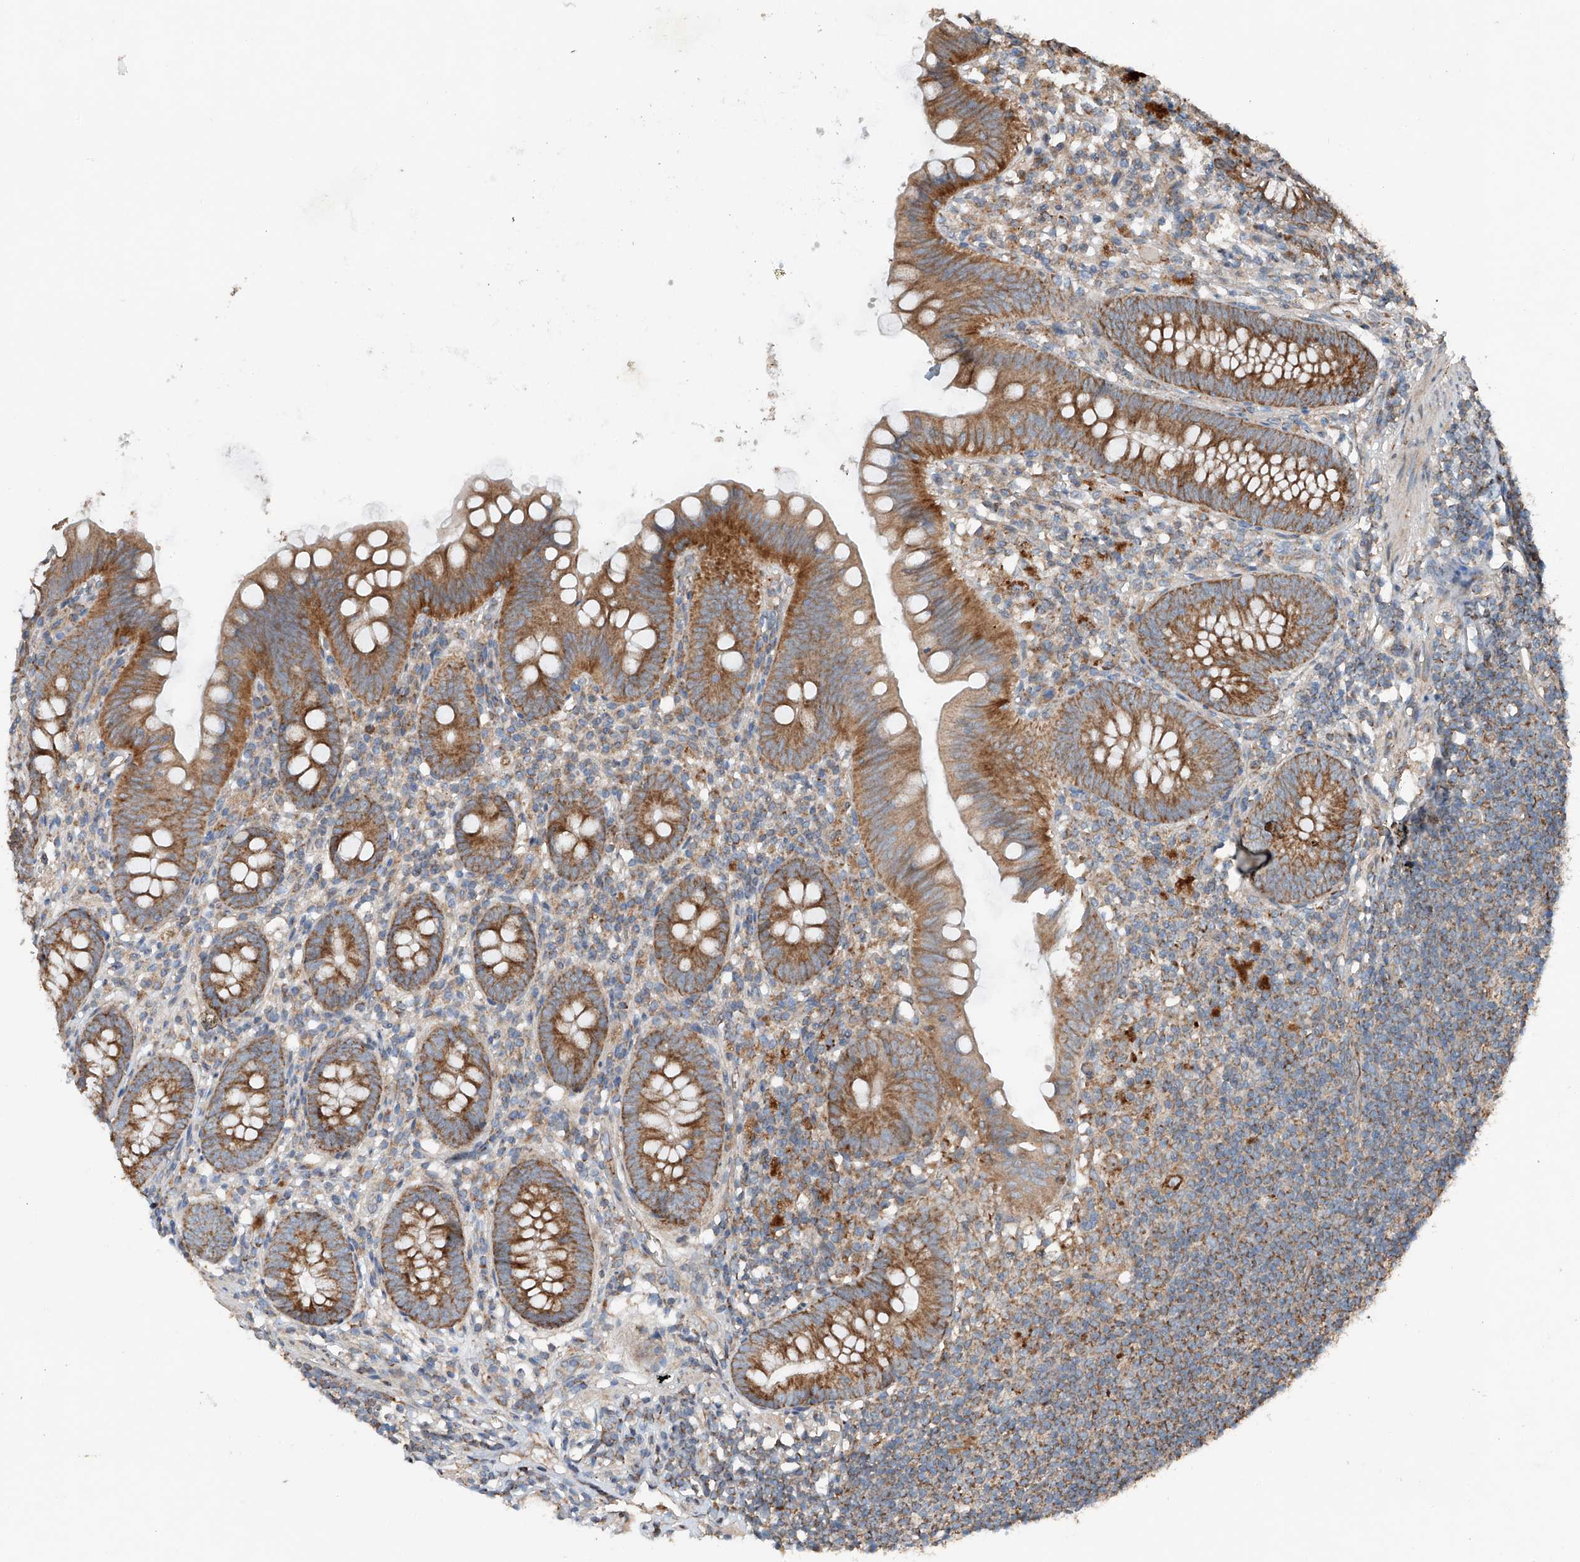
{"staining": {"intensity": "moderate", "quantity": ">75%", "location": "cytoplasmic/membranous"}, "tissue": "appendix", "cell_type": "Glandular cells", "image_type": "normal", "snomed": [{"axis": "morphology", "description": "Normal tissue, NOS"}, {"axis": "topography", "description": "Appendix"}], "caption": "Glandular cells display moderate cytoplasmic/membranous positivity in about >75% of cells in normal appendix. The staining was performed using DAB (3,3'-diaminobenzidine), with brown indicating positive protein expression. Nuclei are stained blue with hematoxylin.", "gene": "AP4B1", "patient": {"sex": "female", "age": 62}}